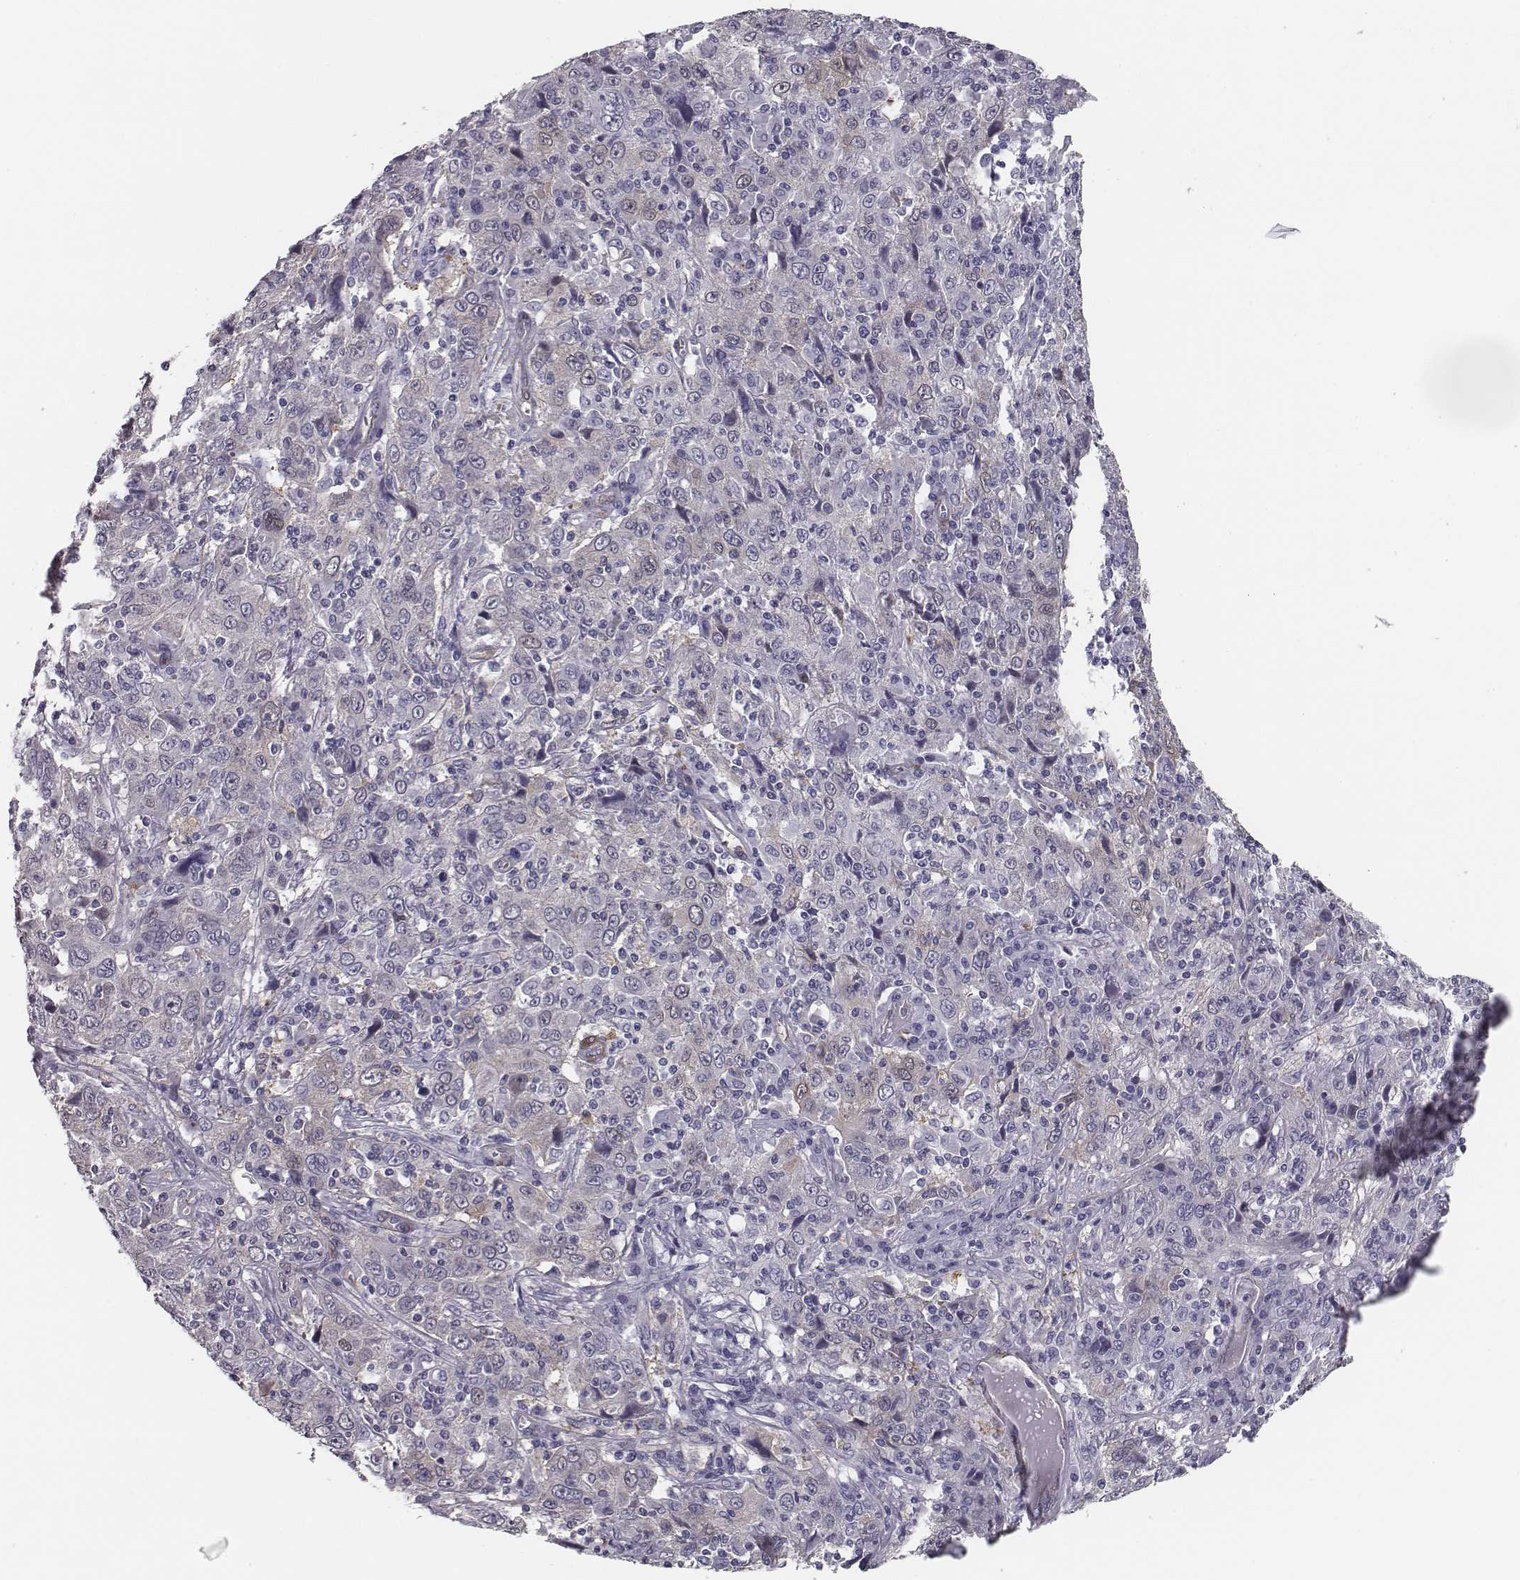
{"staining": {"intensity": "negative", "quantity": "none", "location": "none"}, "tissue": "cervical cancer", "cell_type": "Tumor cells", "image_type": "cancer", "snomed": [{"axis": "morphology", "description": "Squamous cell carcinoma, NOS"}, {"axis": "topography", "description": "Cervix"}], "caption": "High power microscopy histopathology image of an immunohistochemistry (IHC) histopathology image of cervical squamous cell carcinoma, revealing no significant expression in tumor cells. Nuclei are stained in blue.", "gene": "ISYNA1", "patient": {"sex": "female", "age": 46}}